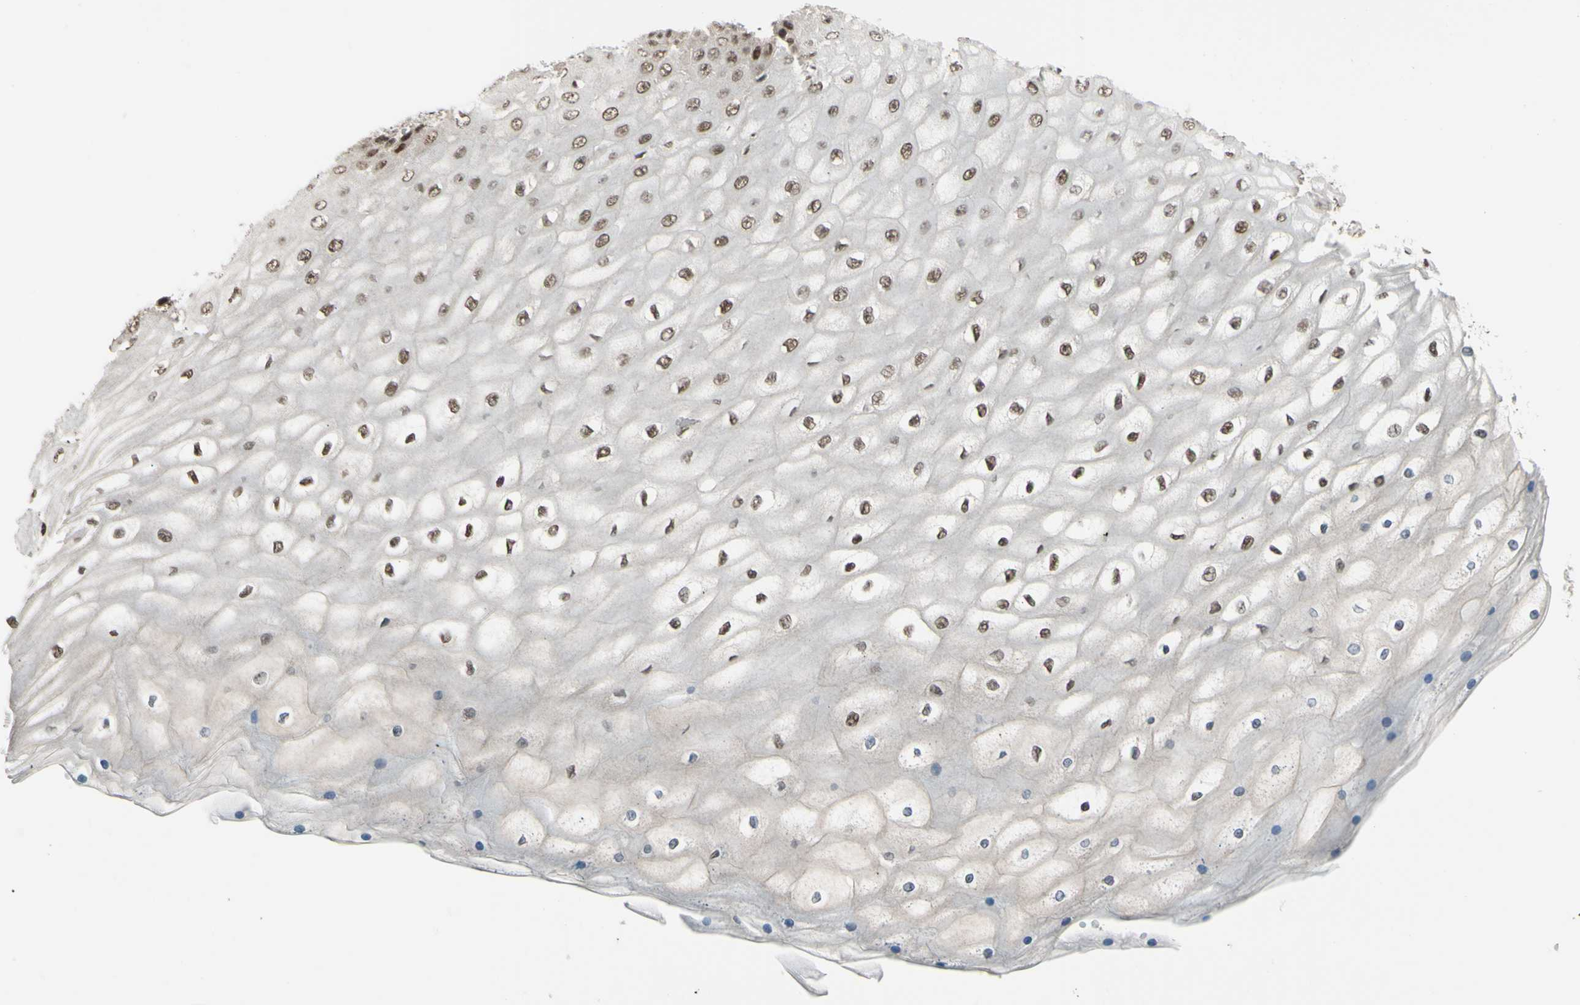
{"staining": {"intensity": "moderate", "quantity": "25%-75%", "location": "cytoplasmic/membranous,nuclear"}, "tissue": "cervical cancer", "cell_type": "Tumor cells", "image_type": "cancer", "snomed": [{"axis": "morphology", "description": "Squamous cell carcinoma, NOS"}, {"axis": "topography", "description": "Cervix"}], "caption": "Immunohistochemical staining of human cervical squamous cell carcinoma reveals moderate cytoplasmic/membranous and nuclear protein staining in about 25%-75% of tumor cells.", "gene": "FKBP5", "patient": {"sex": "female", "age": 35}}